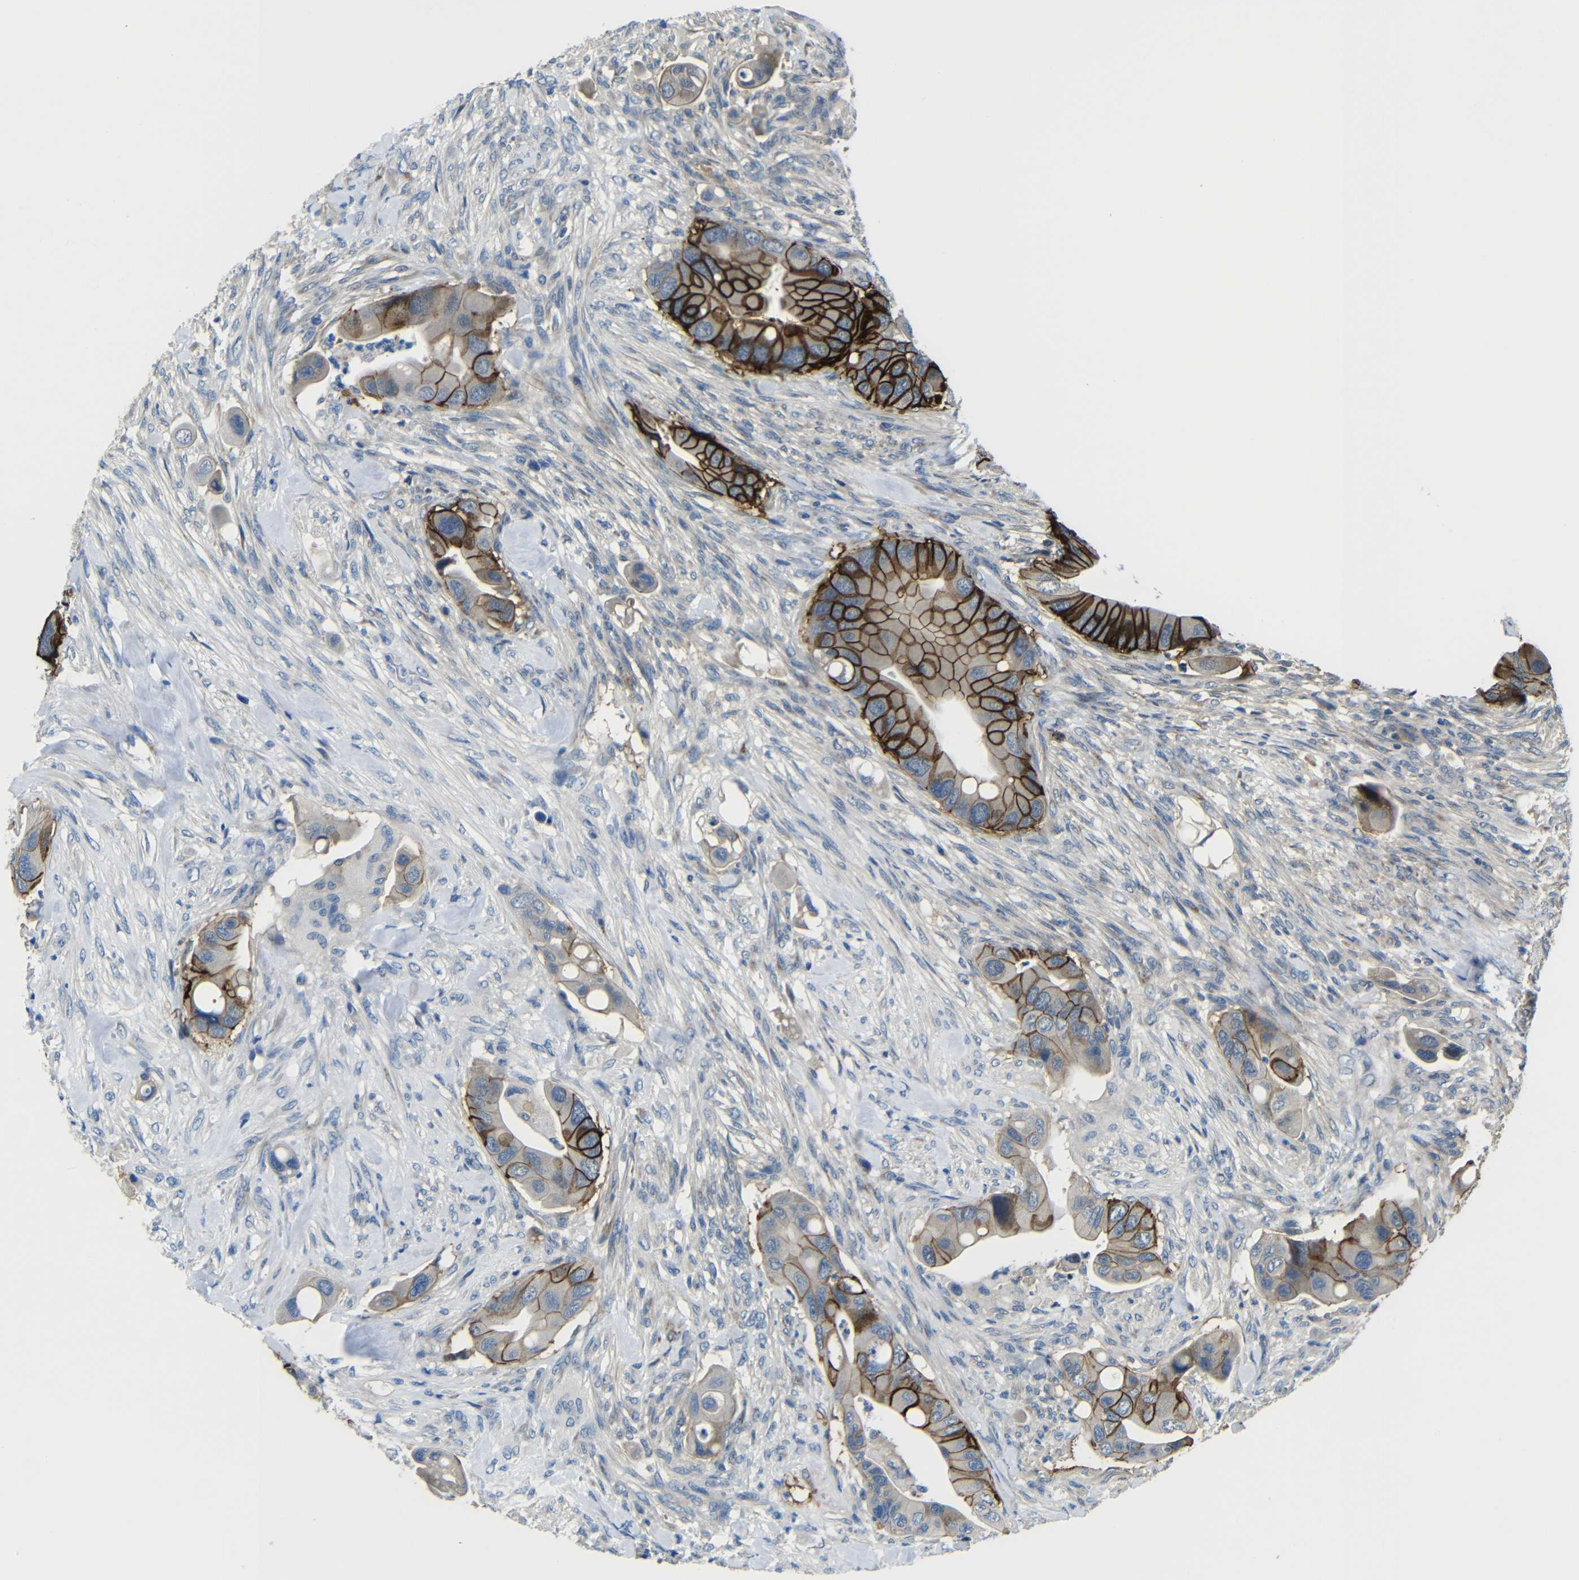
{"staining": {"intensity": "strong", "quantity": "25%-75%", "location": "cytoplasmic/membranous"}, "tissue": "colorectal cancer", "cell_type": "Tumor cells", "image_type": "cancer", "snomed": [{"axis": "morphology", "description": "Adenocarcinoma, NOS"}, {"axis": "topography", "description": "Rectum"}], "caption": "A micrograph showing strong cytoplasmic/membranous expression in approximately 25%-75% of tumor cells in colorectal cancer, as visualized by brown immunohistochemical staining.", "gene": "ZNF90", "patient": {"sex": "female", "age": 57}}